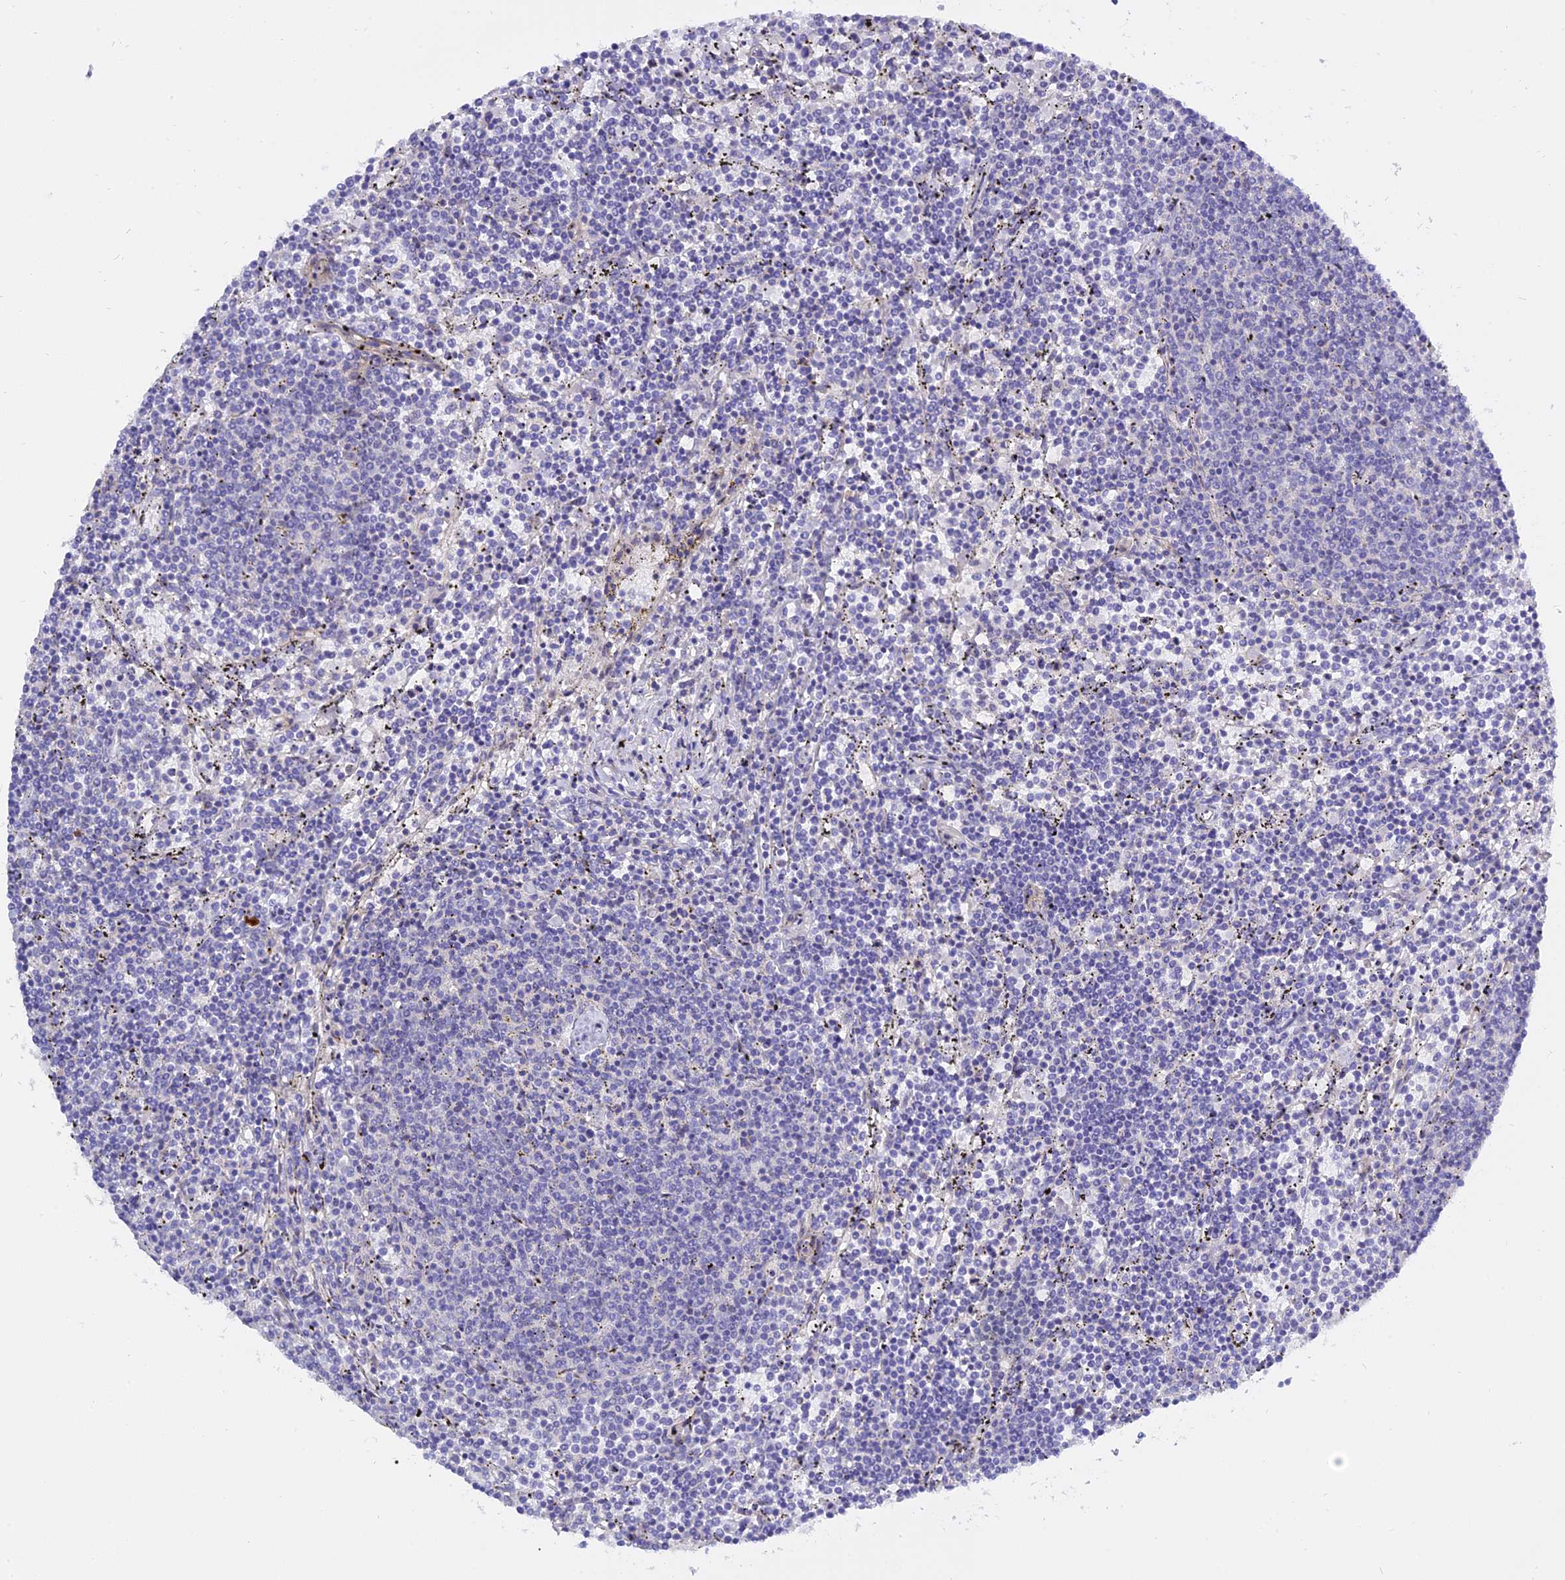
{"staining": {"intensity": "negative", "quantity": "none", "location": "none"}, "tissue": "lymphoma", "cell_type": "Tumor cells", "image_type": "cancer", "snomed": [{"axis": "morphology", "description": "Malignant lymphoma, non-Hodgkin's type, Low grade"}, {"axis": "topography", "description": "Spleen"}], "caption": "Tumor cells show no significant expression in low-grade malignant lymphoma, non-Hodgkin's type.", "gene": "MBD3L1", "patient": {"sex": "female", "age": 50}}